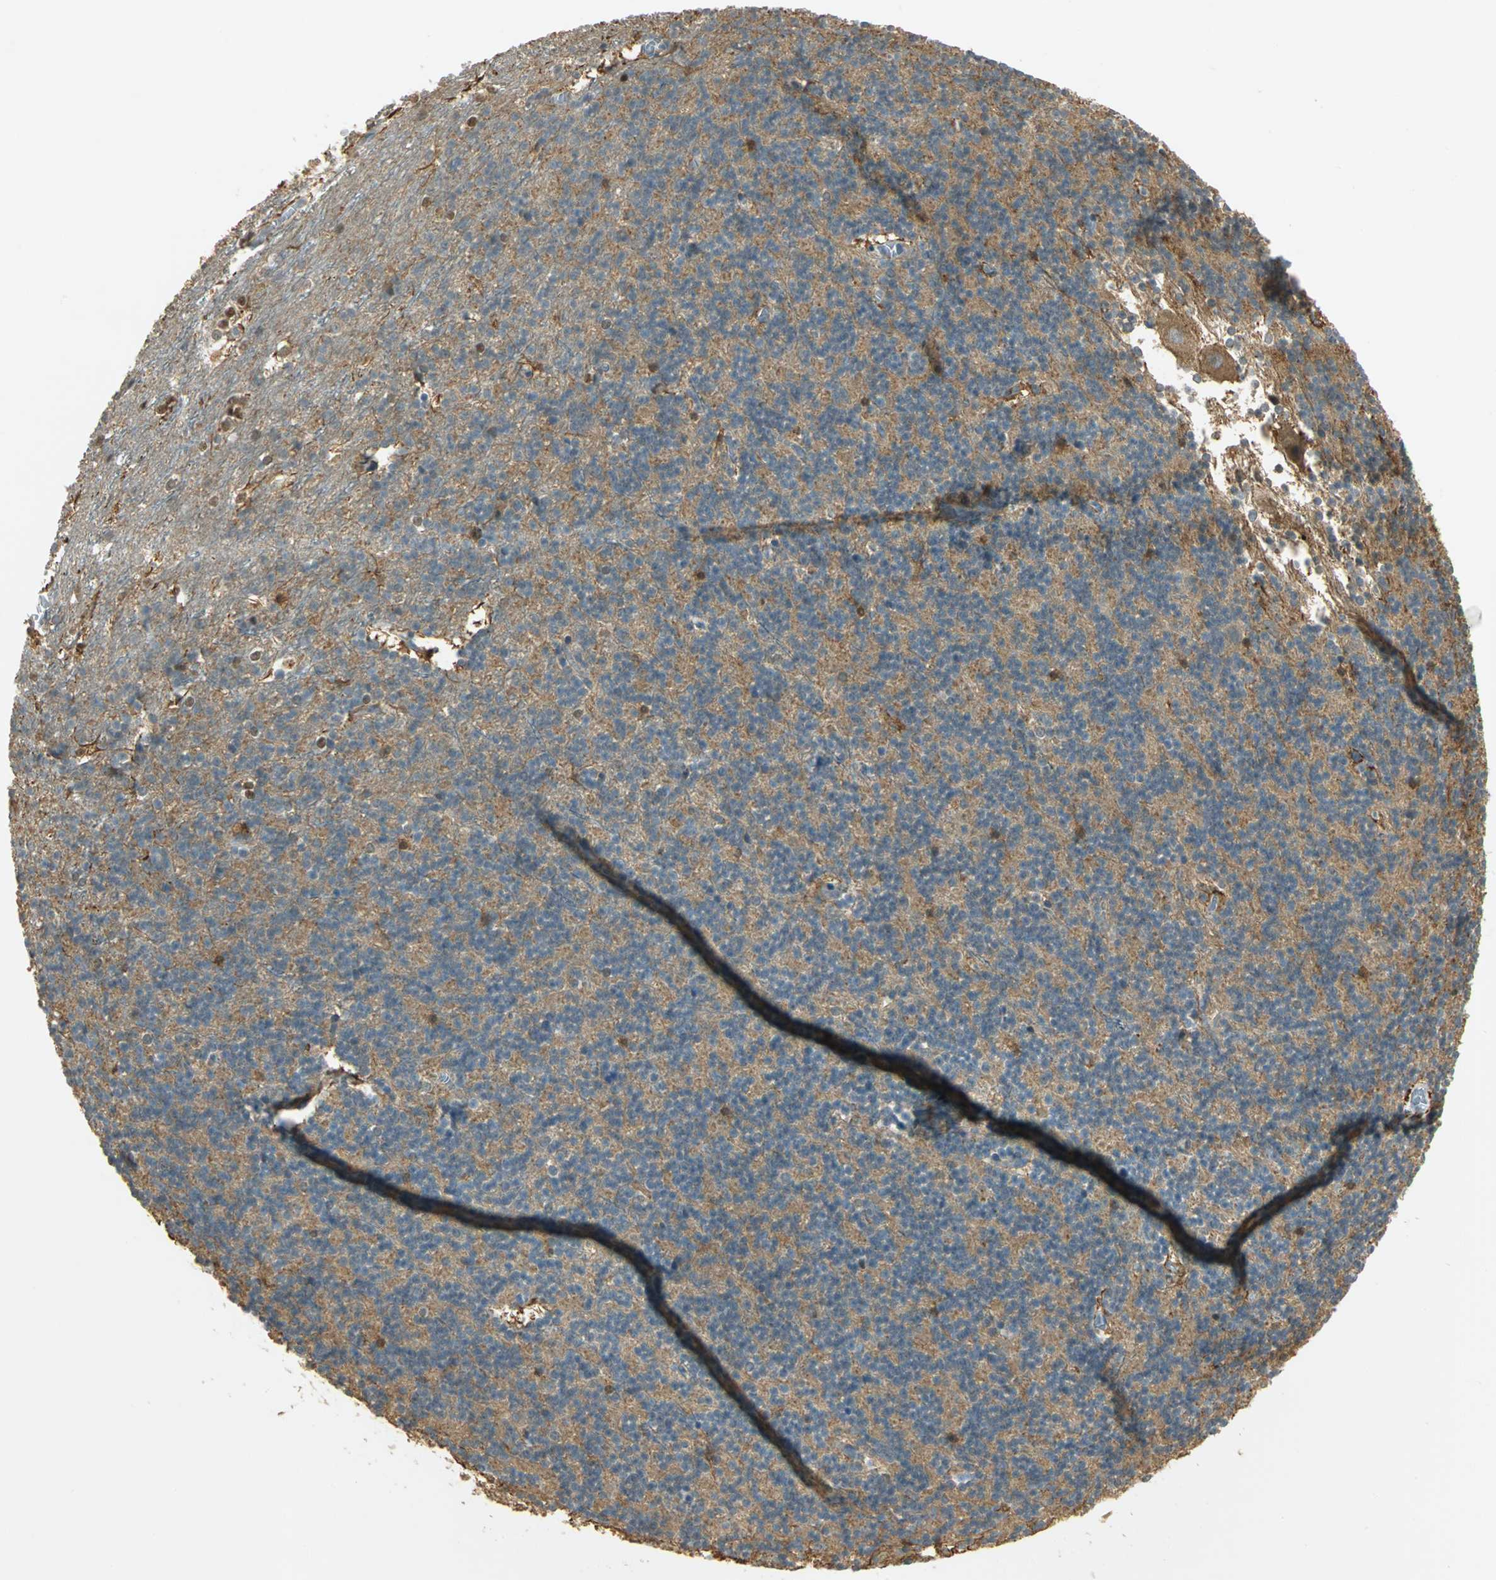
{"staining": {"intensity": "moderate", "quantity": "<25%", "location": "cytoplasmic/membranous"}, "tissue": "cerebellum", "cell_type": "Cells in granular layer", "image_type": "normal", "snomed": [{"axis": "morphology", "description": "Normal tissue, NOS"}, {"axis": "topography", "description": "Cerebellum"}], "caption": "The micrograph displays immunohistochemical staining of benign cerebellum. There is moderate cytoplasmic/membranous staining is appreciated in about <25% of cells in granular layer.", "gene": "BIRC2", "patient": {"sex": "female", "age": 19}}